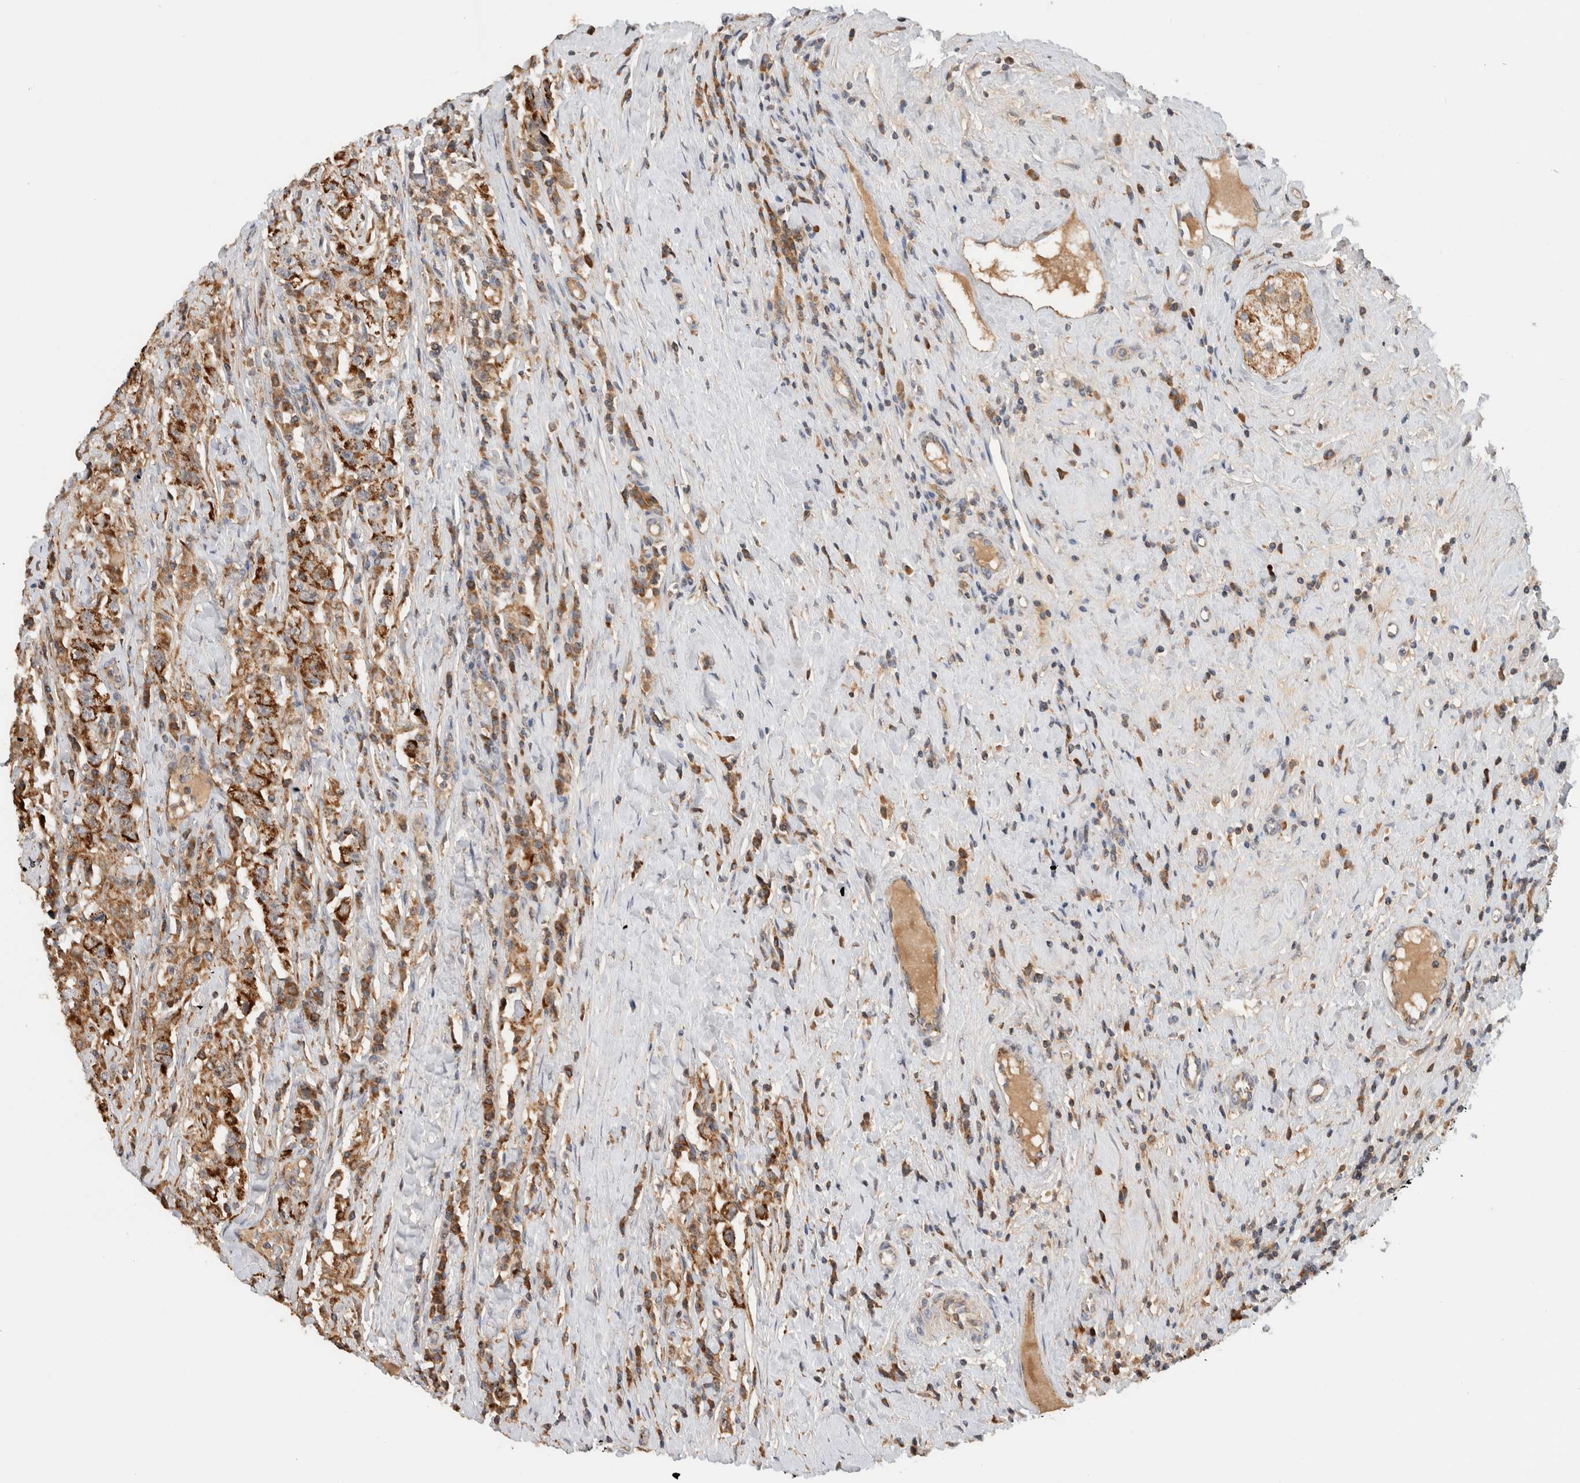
{"staining": {"intensity": "strong", "quantity": ">75%", "location": "cytoplasmic/membranous"}, "tissue": "testis cancer", "cell_type": "Tumor cells", "image_type": "cancer", "snomed": [{"axis": "morphology", "description": "Seminoma, NOS"}, {"axis": "topography", "description": "Testis"}], "caption": "Strong cytoplasmic/membranous staining for a protein is present in about >75% of tumor cells of testis seminoma using immunohistochemistry (IHC).", "gene": "AMPD1", "patient": {"sex": "male", "age": 41}}